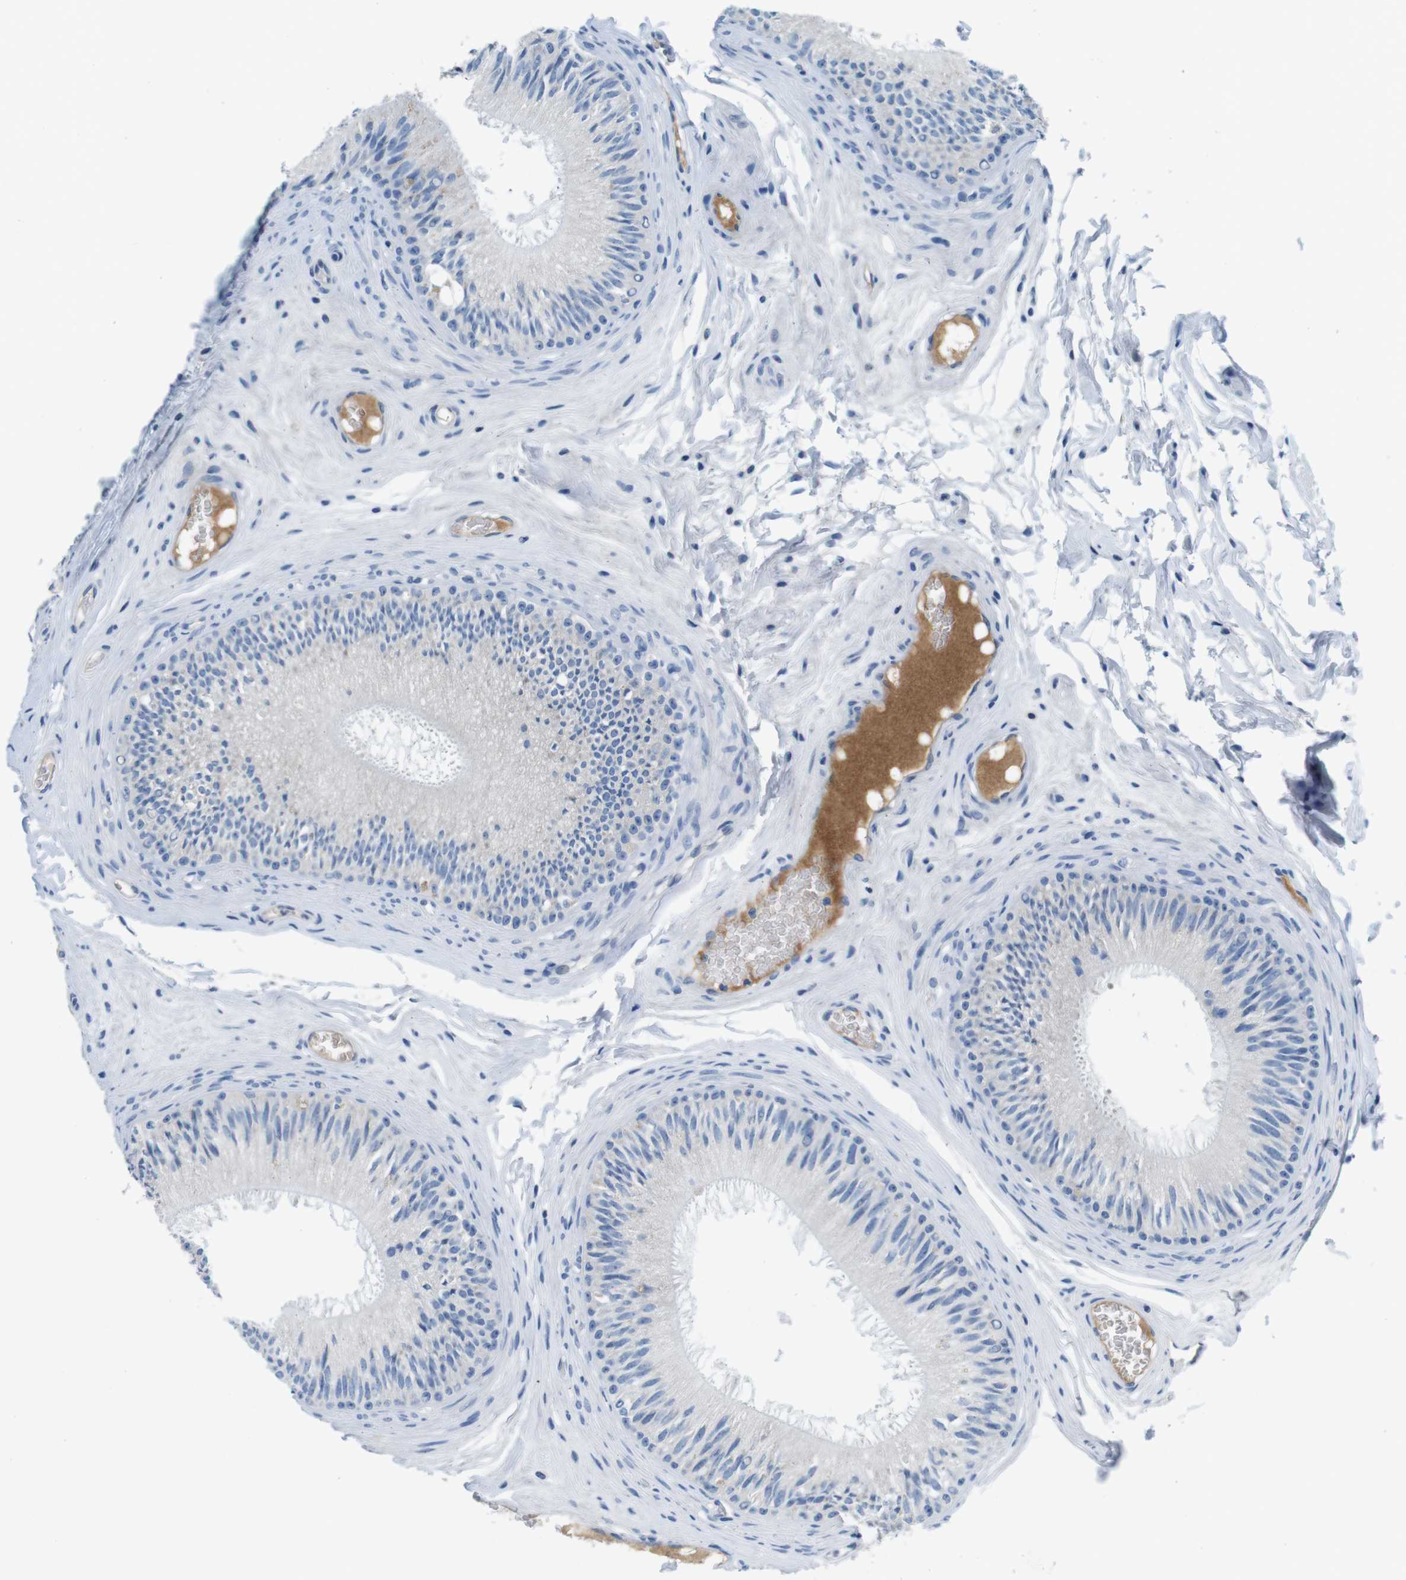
{"staining": {"intensity": "negative", "quantity": "none", "location": "none"}, "tissue": "epididymis", "cell_type": "Glandular cells", "image_type": "normal", "snomed": [{"axis": "morphology", "description": "Normal tissue, NOS"}, {"axis": "topography", "description": "Testis"}, {"axis": "topography", "description": "Epididymis"}], "caption": "Human epididymis stained for a protein using immunohistochemistry (IHC) exhibits no expression in glandular cells.", "gene": "IGHD", "patient": {"sex": "male", "age": 36}}